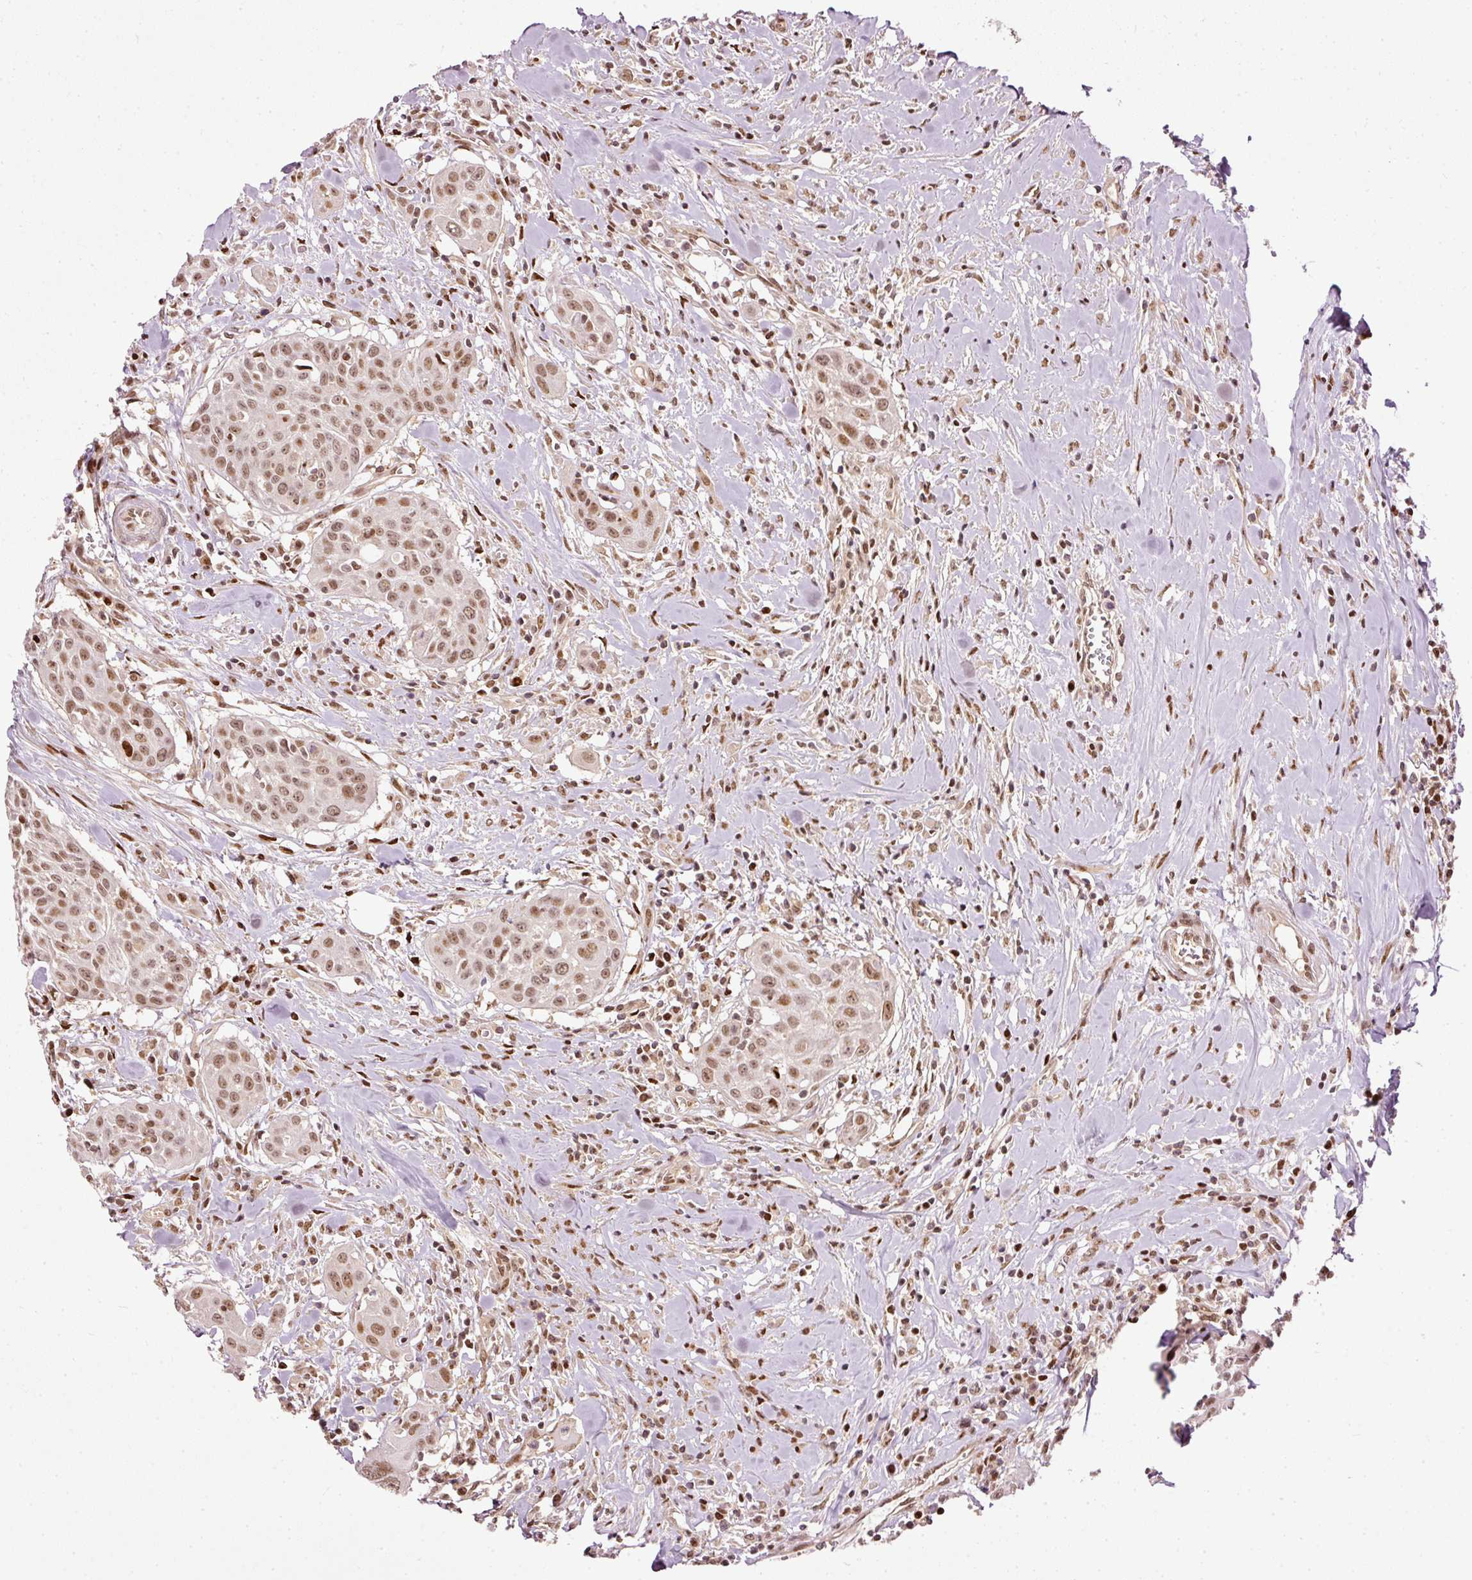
{"staining": {"intensity": "moderate", "quantity": ">75%", "location": "nuclear"}, "tissue": "head and neck cancer", "cell_type": "Tumor cells", "image_type": "cancer", "snomed": [{"axis": "morphology", "description": "Squamous cell carcinoma, NOS"}, {"axis": "topography", "description": "Lymph node"}, {"axis": "topography", "description": "Salivary gland"}, {"axis": "topography", "description": "Head-Neck"}], "caption": "The micrograph reveals a brown stain indicating the presence of a protein in the nuclear of tumor cells in head and neck cancer.", "gene": "ZNF778", "patient": {"sex": "female", "age": 74}}